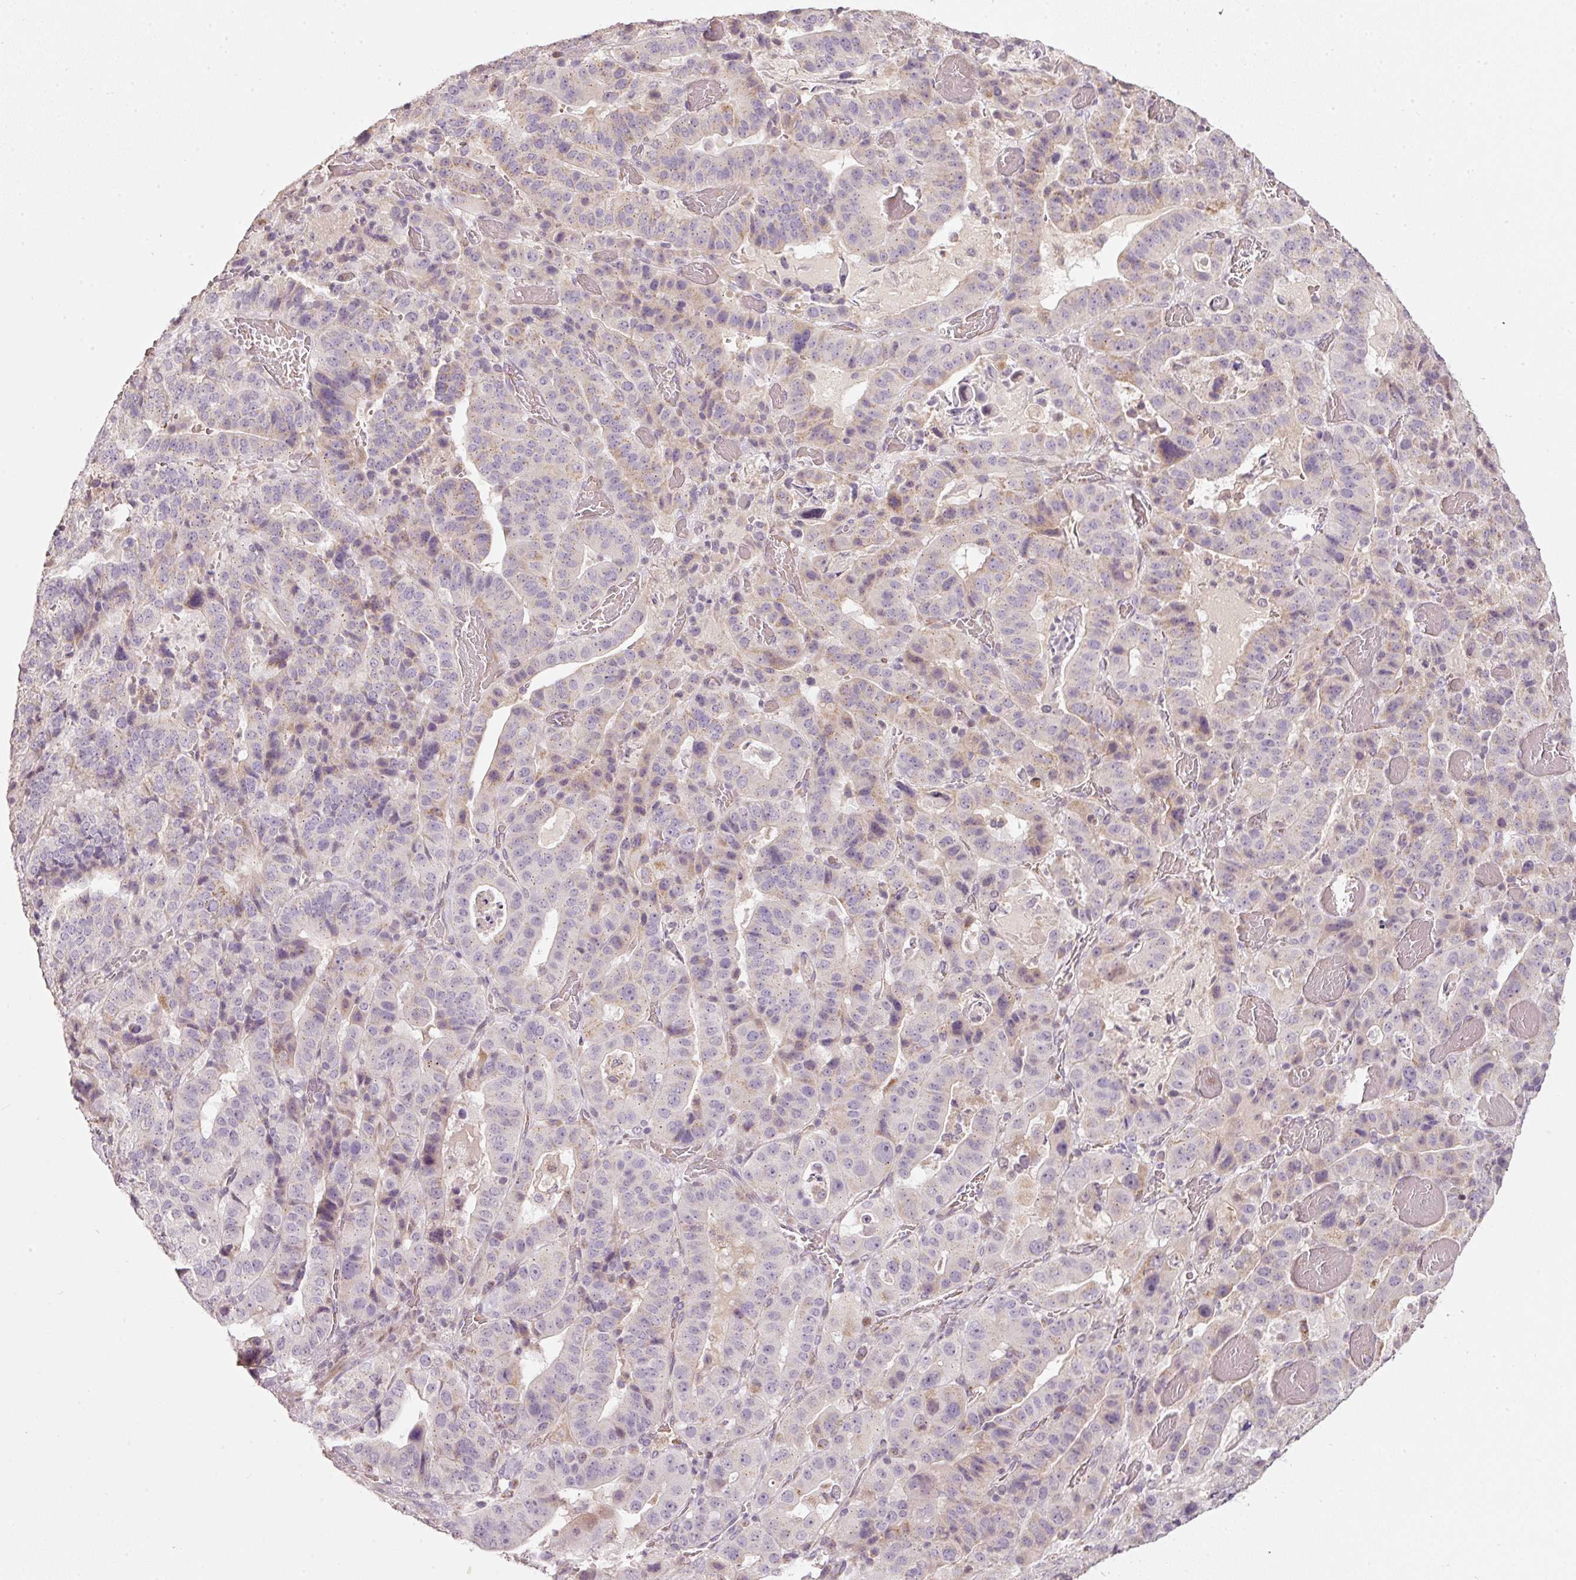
{"staining": {"intensity": "weak", "quantity": "<25%", "location": "cytoplasmic/membranous"}, "tissue": "stomach cancer", "cell_type": "Tumor cells", "image_type": "cancer", "snomed": [{"axis": "morphology", "description": "Adenocarcinoma, NOS"}, {"axis": "topography", "description": "Stomach"}], "caption": "This is an immunohistochemistry image of human adenocarcinoma (stomach). There is no expression in tumor cells.", "gene": "TOB2", "patient": {"sex": "male", "age": 48}}